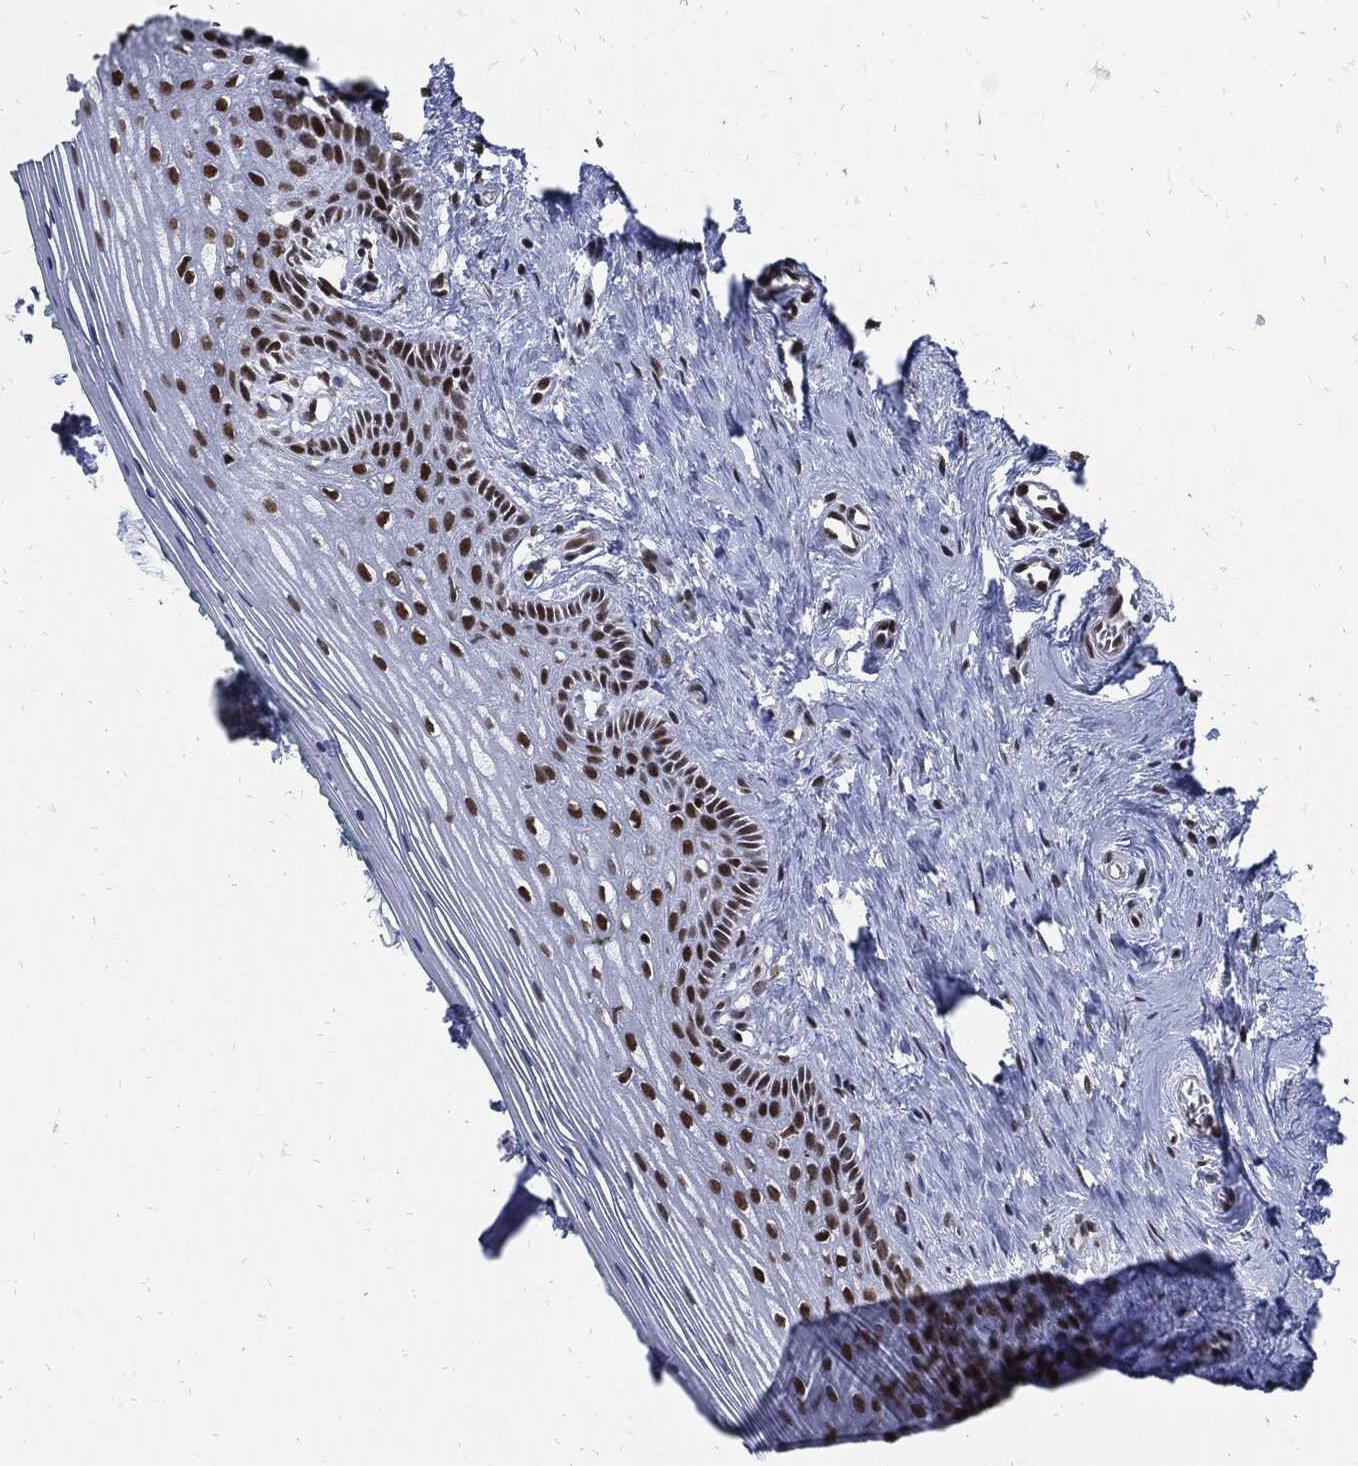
{"staining": {"intensity": "strong", "quantity": ">75%", "location": "nuclear"}, "tissue": "vagina", "cell_type": "Squamous epithelial cells", "image_type": "normal", "snomed": [{"axis": "morphology", "description": "Normal tissue, NOS"}, {"axis": "topography", "description": "Vagina"}], "caption": "Protein staining exhibits strong nuclear expression in approximately >75% of squamous epithelial cells in benign vagina.", "gene": "TERF2", "patient": {"sex": "female", "age": 45}}